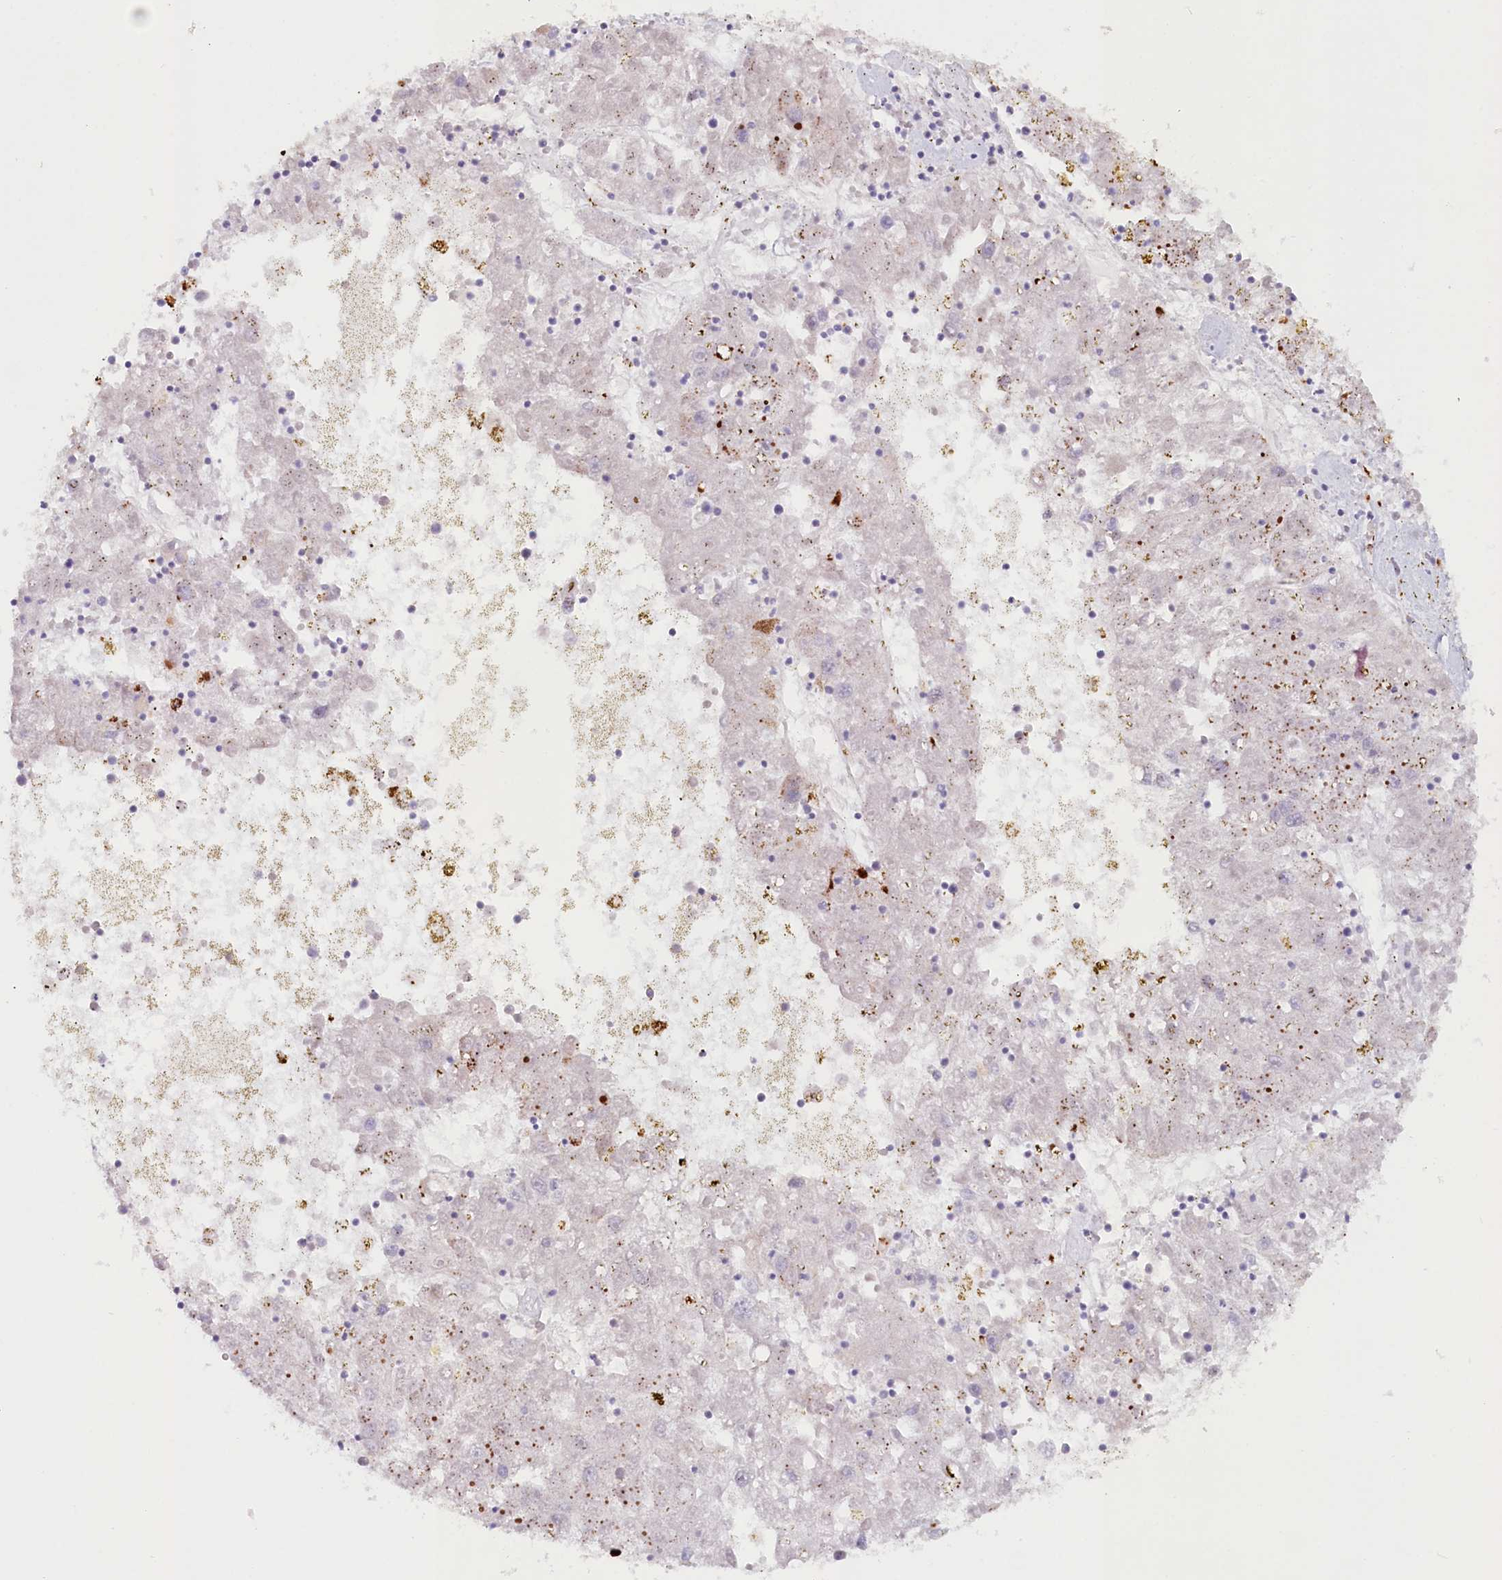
{"staining": {"intensity": "moderate", "quantity": "<25%", "location": "cytoplasmic/membranous"}, "tissue": "liver cancer", "cell_type": "Tumor cells", "image_type": "cancer", "snomed": [{"axis": "morphology", "description": "Carcinoma, Hepatocellular, NOS"}, {"axis": "topography", "description": "Liver"}], "caption": "IHC histopathology image of hepatocellular carcinoma (liver) stained for a protein (brown), which exhibits low levels of moderate cytoplasmic/membranous expression in approximately <25% of tumor cells.", "gene": "PSAPL1", "patient": {"sex": "male", "age": 49}}